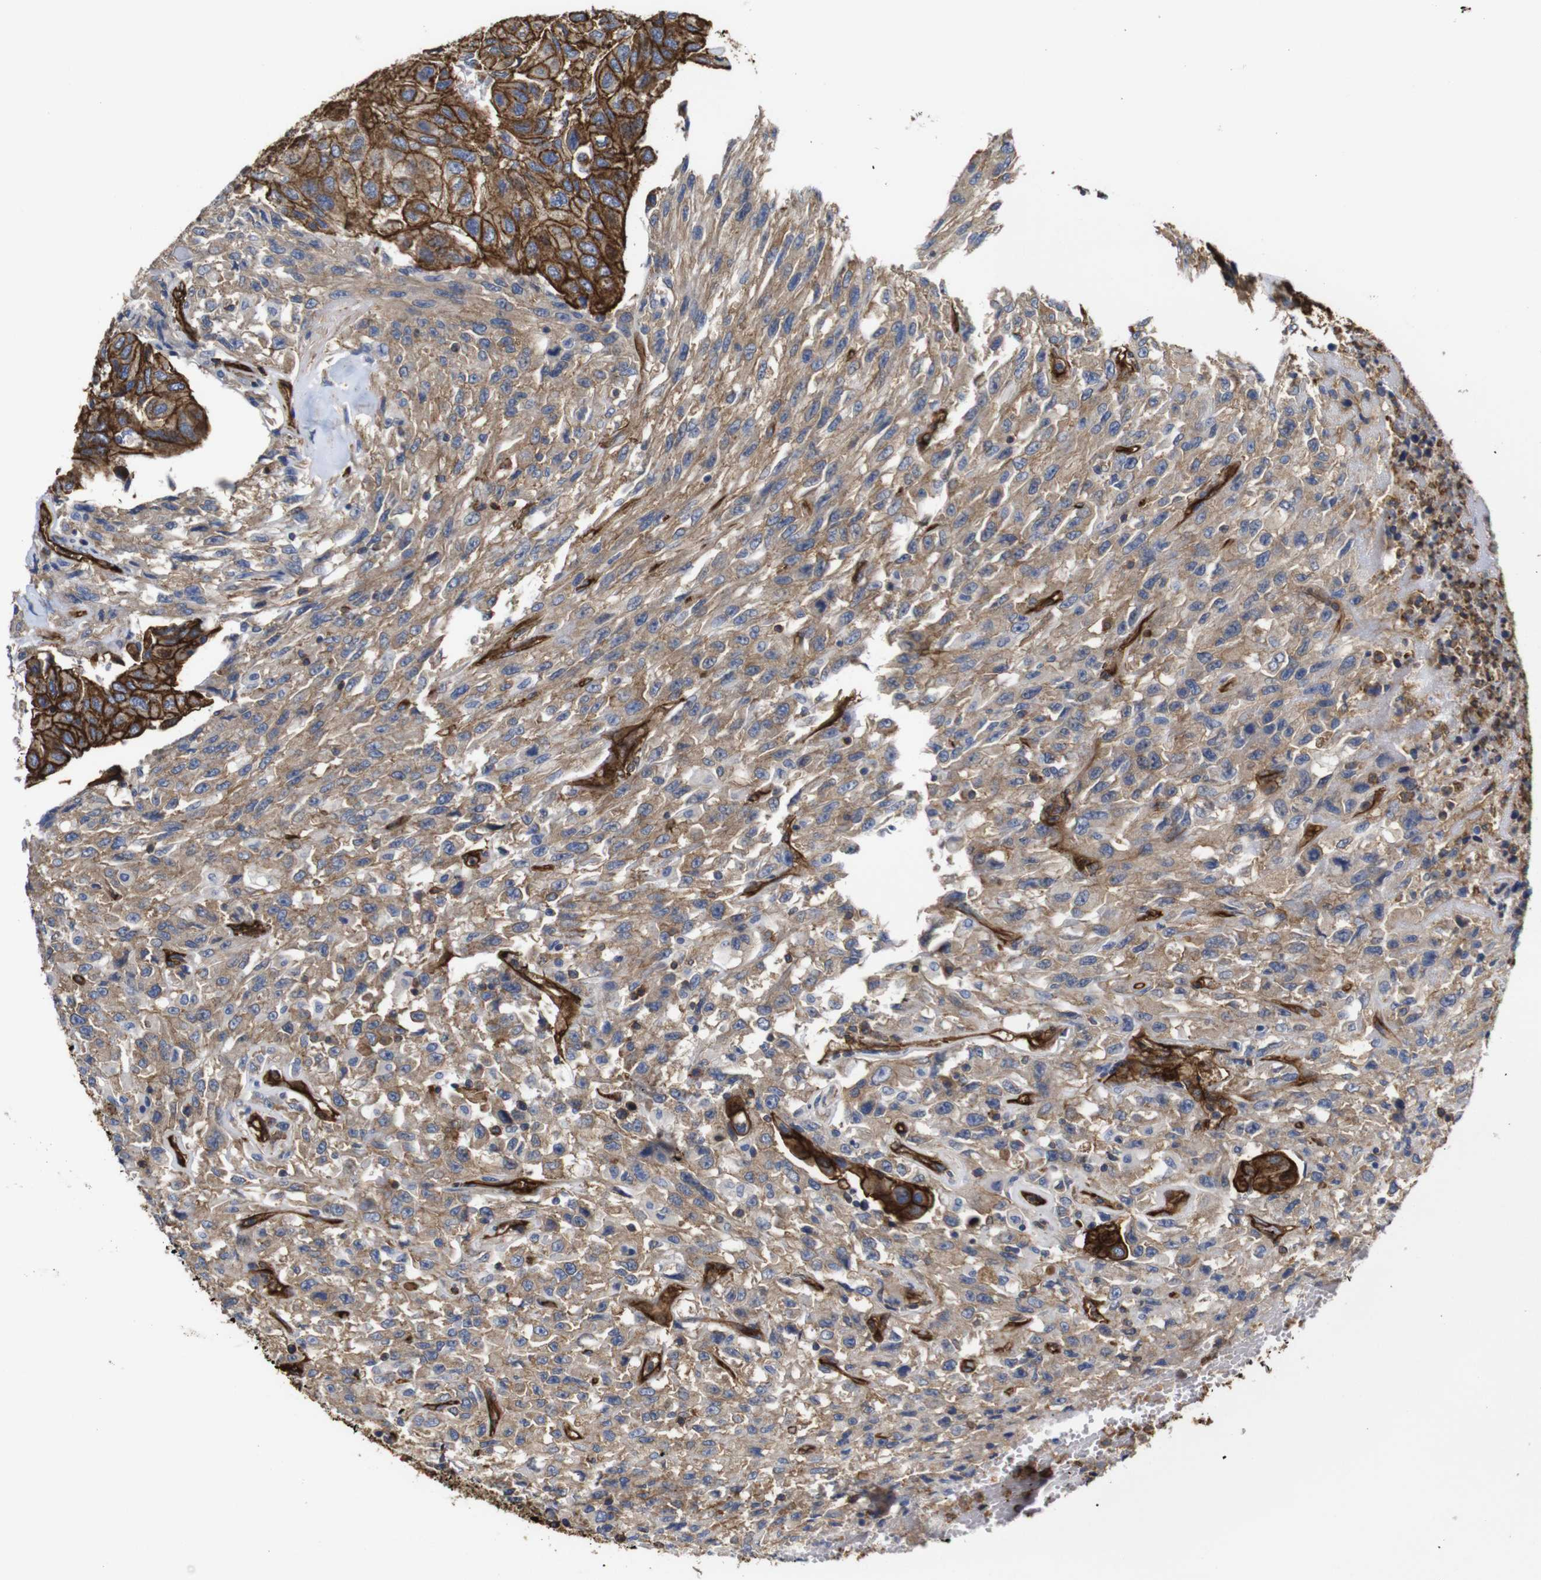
{"staining": {"intensity": "strong", "quantity": ">75%", "location": "cytoplasmic/membranous"}, "tissue": "urothelial cancer", "cell_type": "Tumor cells", "image_type": "cancer", "snomed": [{"axis": "morphology", "description": "Urothelial carcinoma, High grade"}, {"axis": "topography", "description": "Urinary bladder"}], "caption": "Strong cytoplasmic/membranous staining for a protein is appreciated in about >75% of tumor cells of high-grade urothelial carcinoma using immunohistochemistry.", "gene": "SPTBN1", "patient": {"sex": "male", "age": 66}}